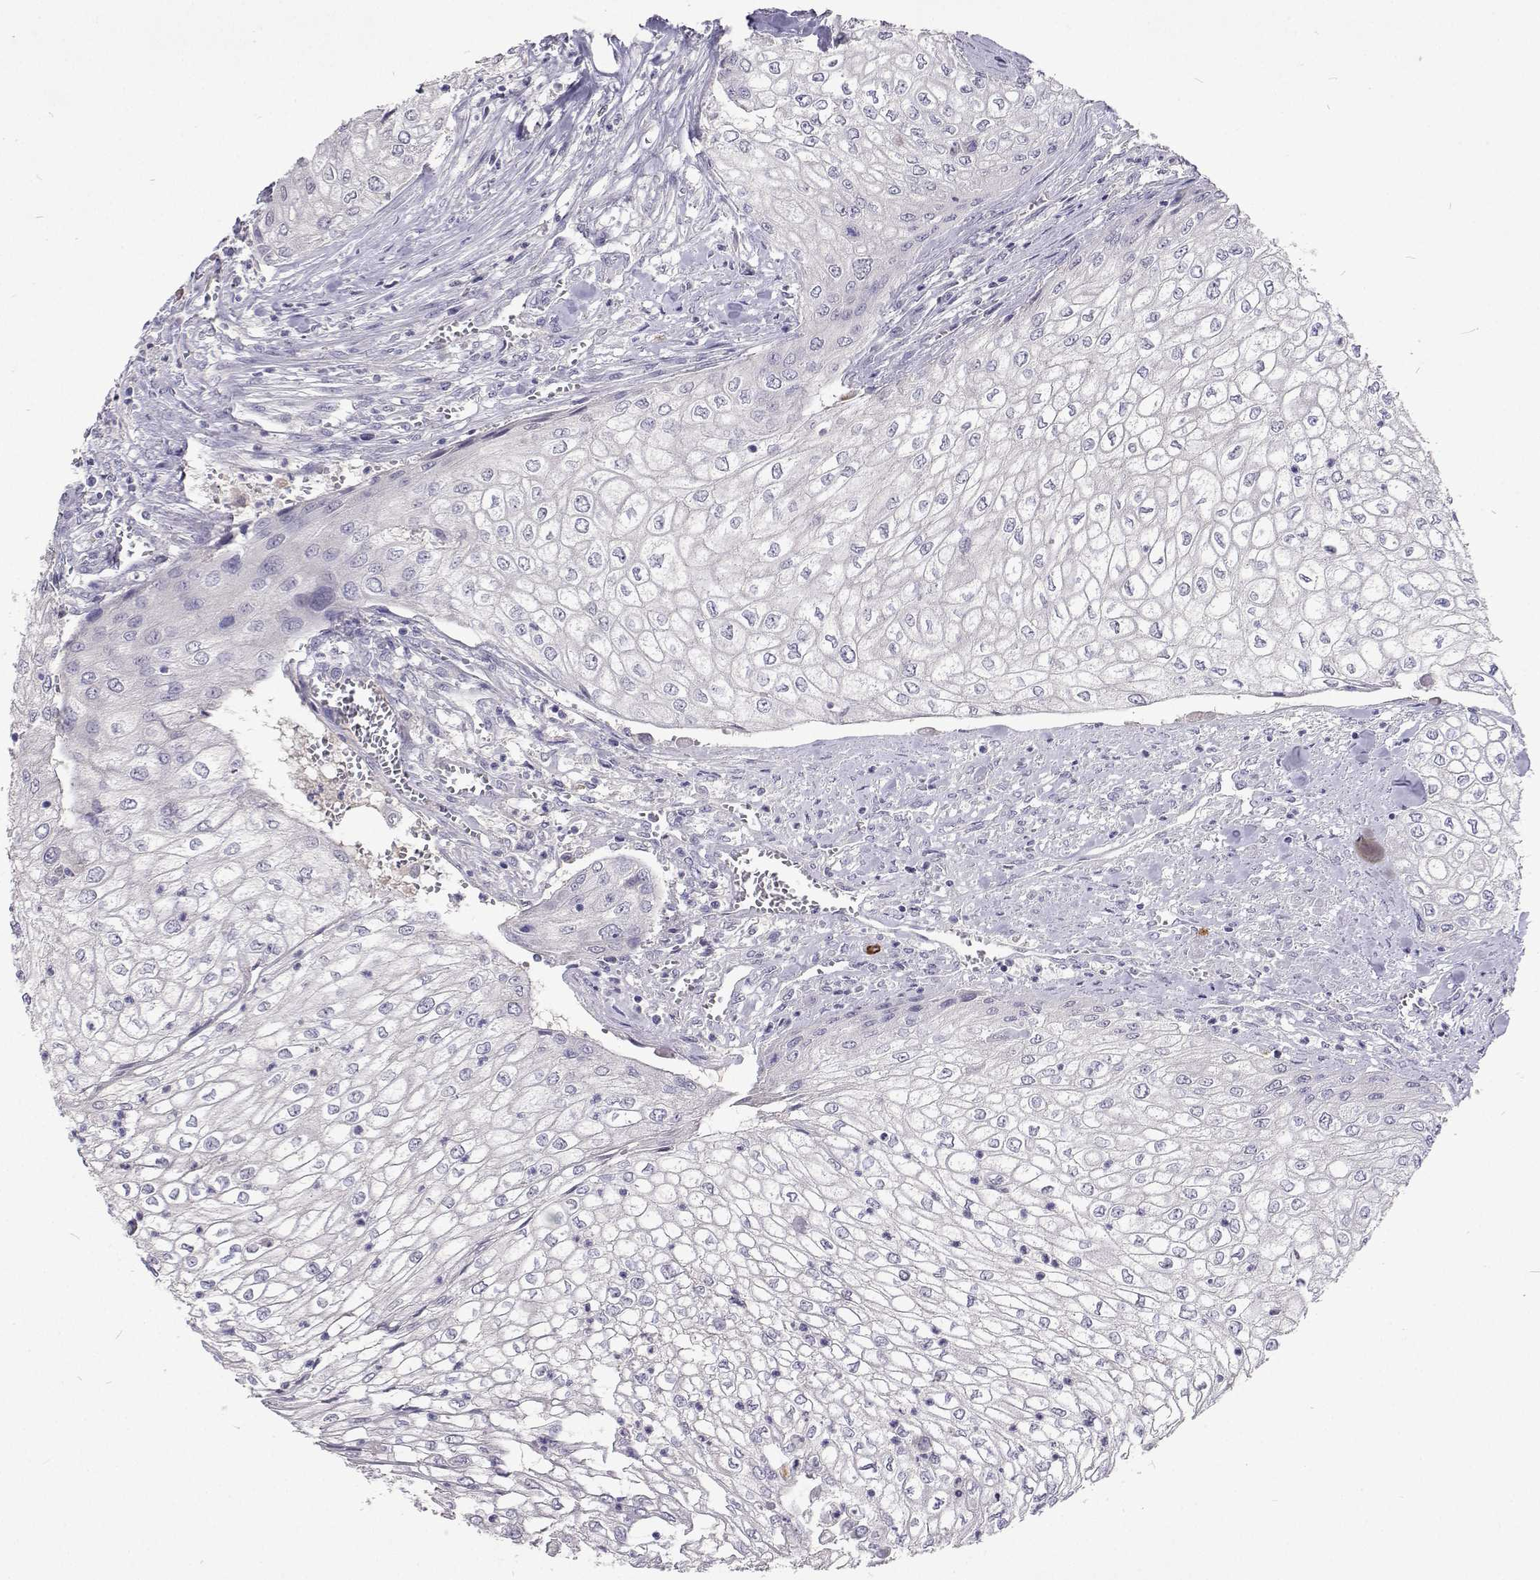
{"staining": {"intensity": "negative", "quantity": "none", "location": "none"}, "tissue": "urothelial cancer", "cell_type": "Tumor cells", "image_type": "cancer", "snomed": [{"axis": "morphology", "description": "Urothelial carcinoma, High grade"}, {"axis": "topography", "description": "Urinary bladder"}], "caption": "IHC photomicrograph of urothelial cancer stained for a protein (brown), which reveals no positivity in tumor cells.", "gene": "CFAP44", "patient": {"sex": "male", "age": 62}}